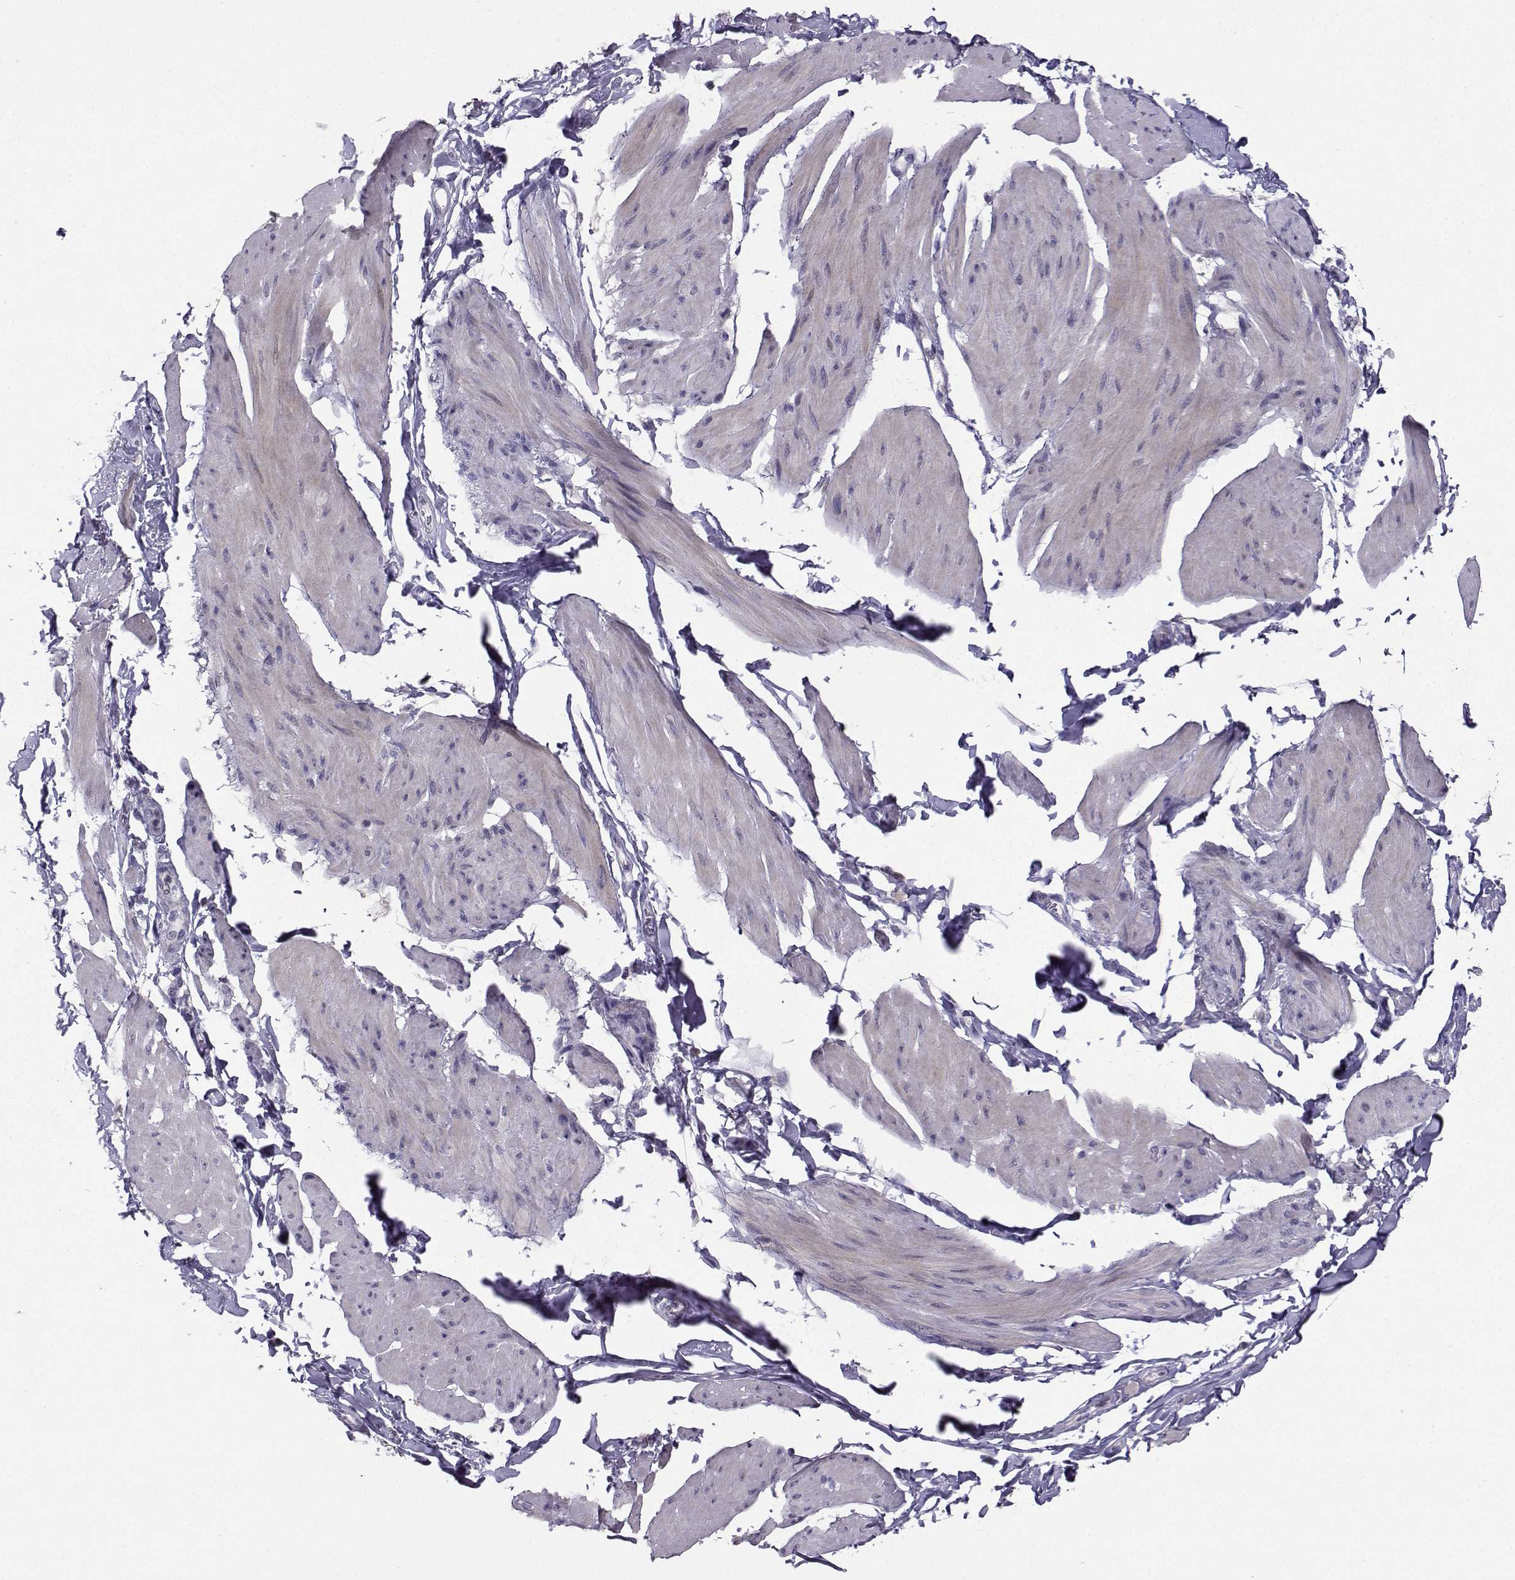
{"staining": {"intensity": "negative", "quantity": "none", "location": "none"}, "tissue": "smooth muscle", "cell_type": "Smooth muscle cells", "image_type": "normal", "snomed": [{"axis": "morphology", "description": "Normal tissue, NOS"}, {"axis": "topography", "description": "Adipose tissue"}, {"axis": "topography", "description": "Smooth muscle"}, {"axis": "topography", "description": "Peripheral nerve tissue"}], "caption": "An image of human smooth muscle is negative for staining in smooth muscle cells. Nuclei are stained in blue.", "gene": "CARTPT", "patient": {"sex": "male", "age": 83}}